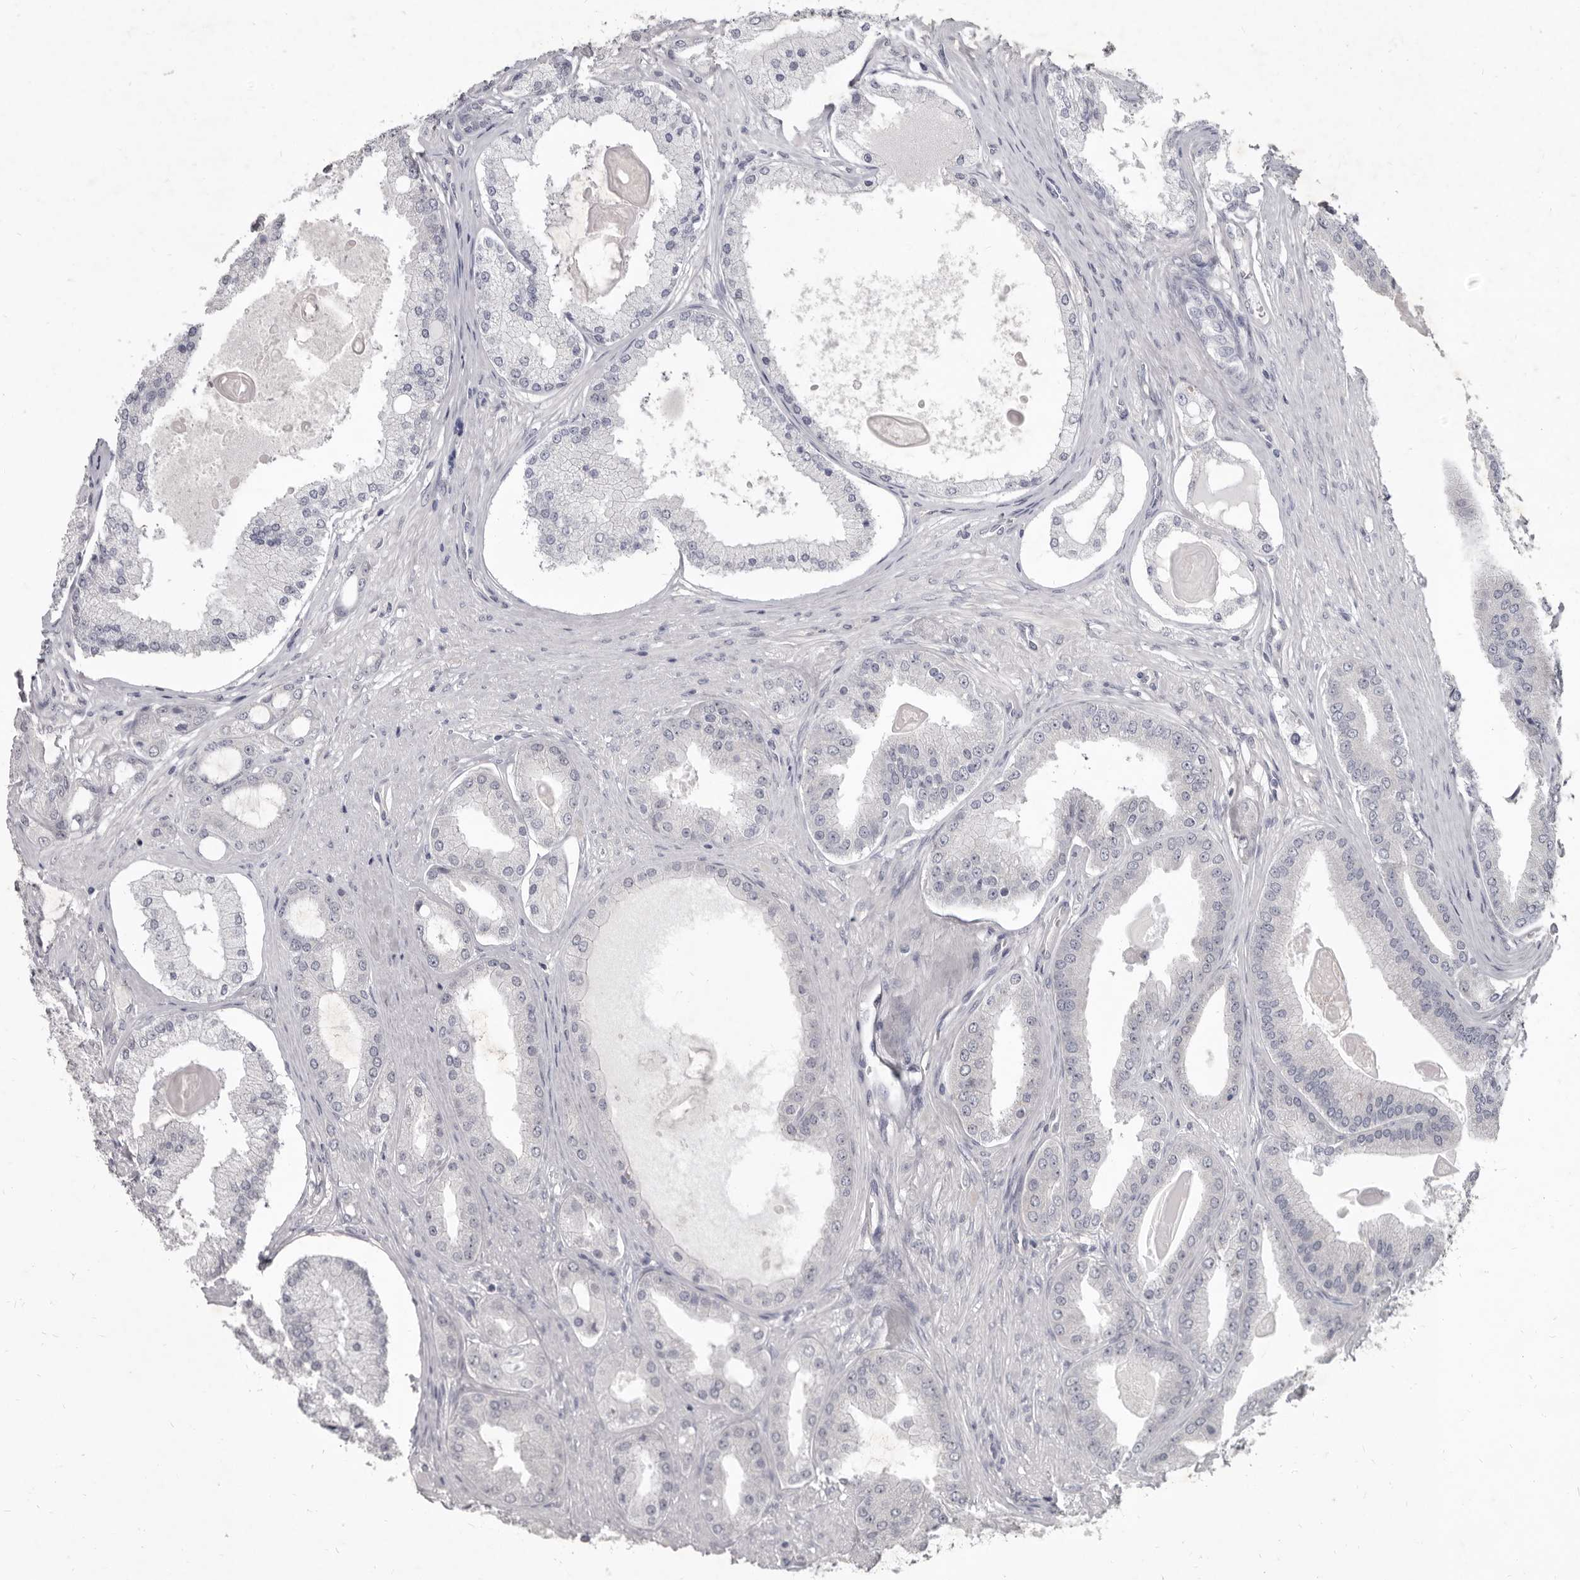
{"staining": {"intensity": "negative", "quantity": "none", "location": "none"}, "tissue": "prostate cancer", "cell_type": "Tumor cells", "image_type": "cancer", "snomed": [{"axis": "morphology", "description": "Adenocarcinoma, High grade"}, {"axis": "topography", "description": "Prostate"}], "caption": "This is an IHC histopathology image of human prostate cancer. There is no staining in tumor cells.", "gene": "GSK3B", "patient": {"sex": "male", "age": 60}}